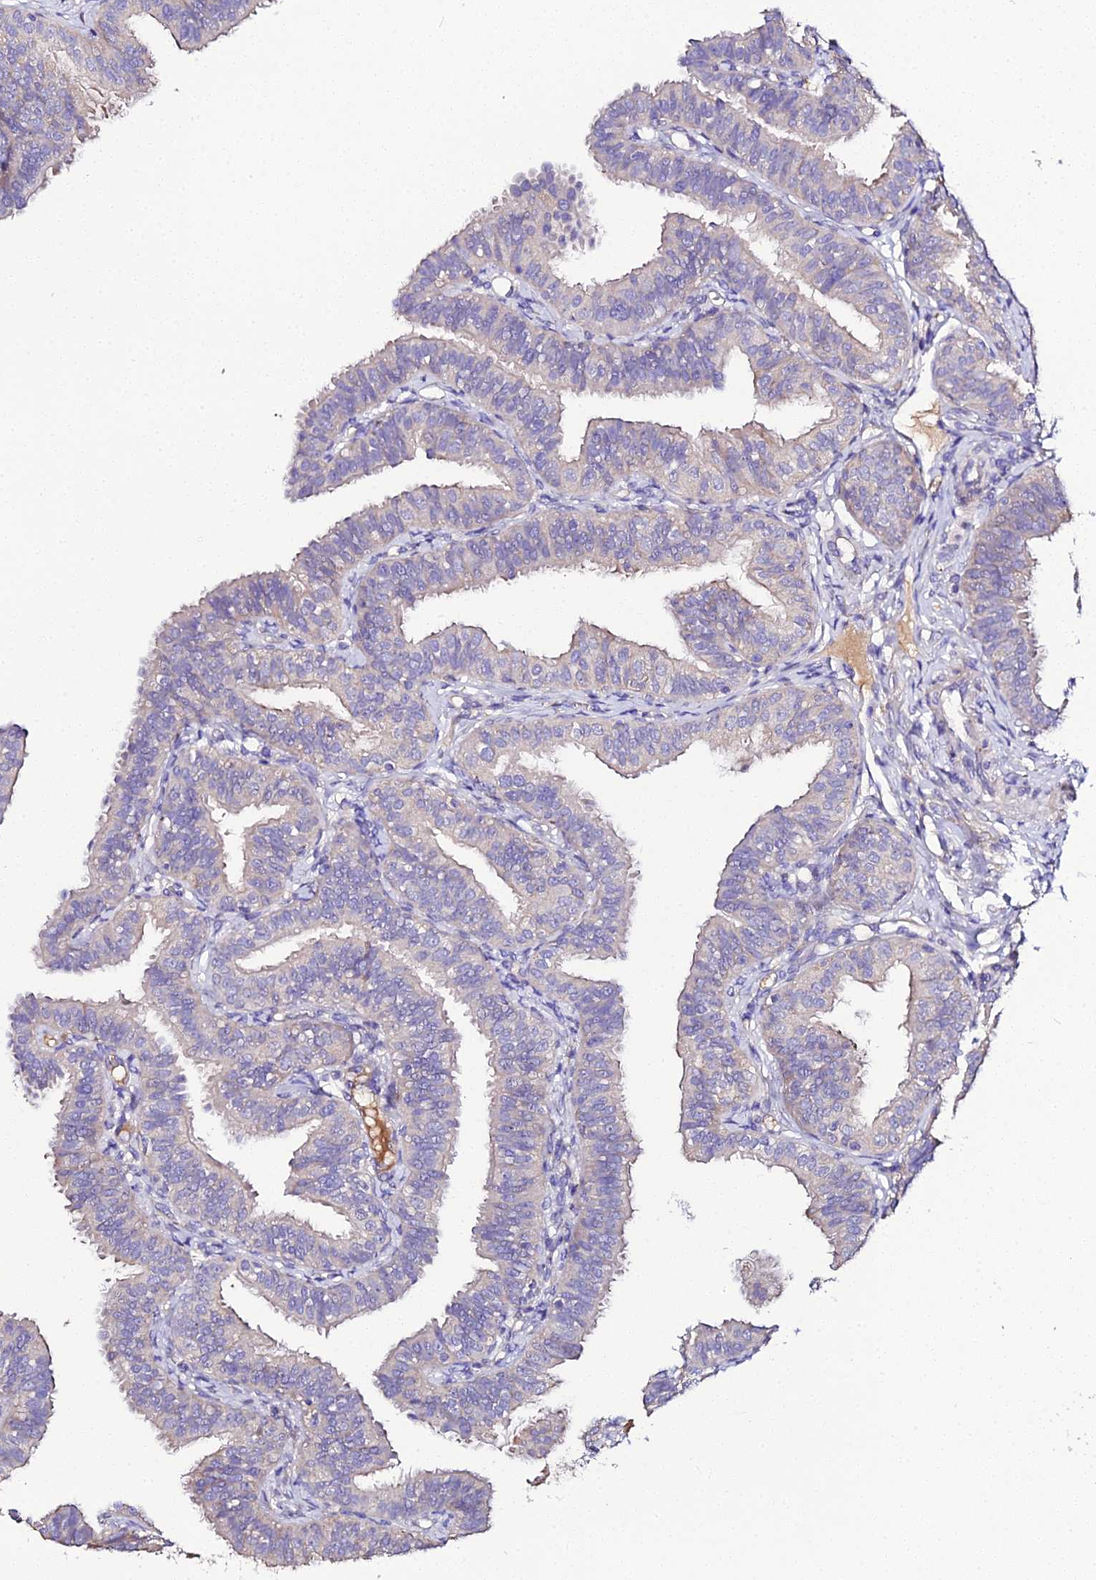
{"staining": {"intensity": "negative", "quantity": "none", "location": "none"}, "tissue": "fallopian tube", "cell_type": "Glandular cells", "image_type": "normal", "snomed": [{"axis": "morphology", "description": "Normal tissue, NOS"}, {"axis": "topography", "description": "Fallopian tube"}], "caption": "This is an immunohistochemistry (IHC) histopathology image of unremarkable human fallopian tube. There is no staining in glandular cells.", "gene": "SCX", "patient": {"sex": "female", "age": 35}}